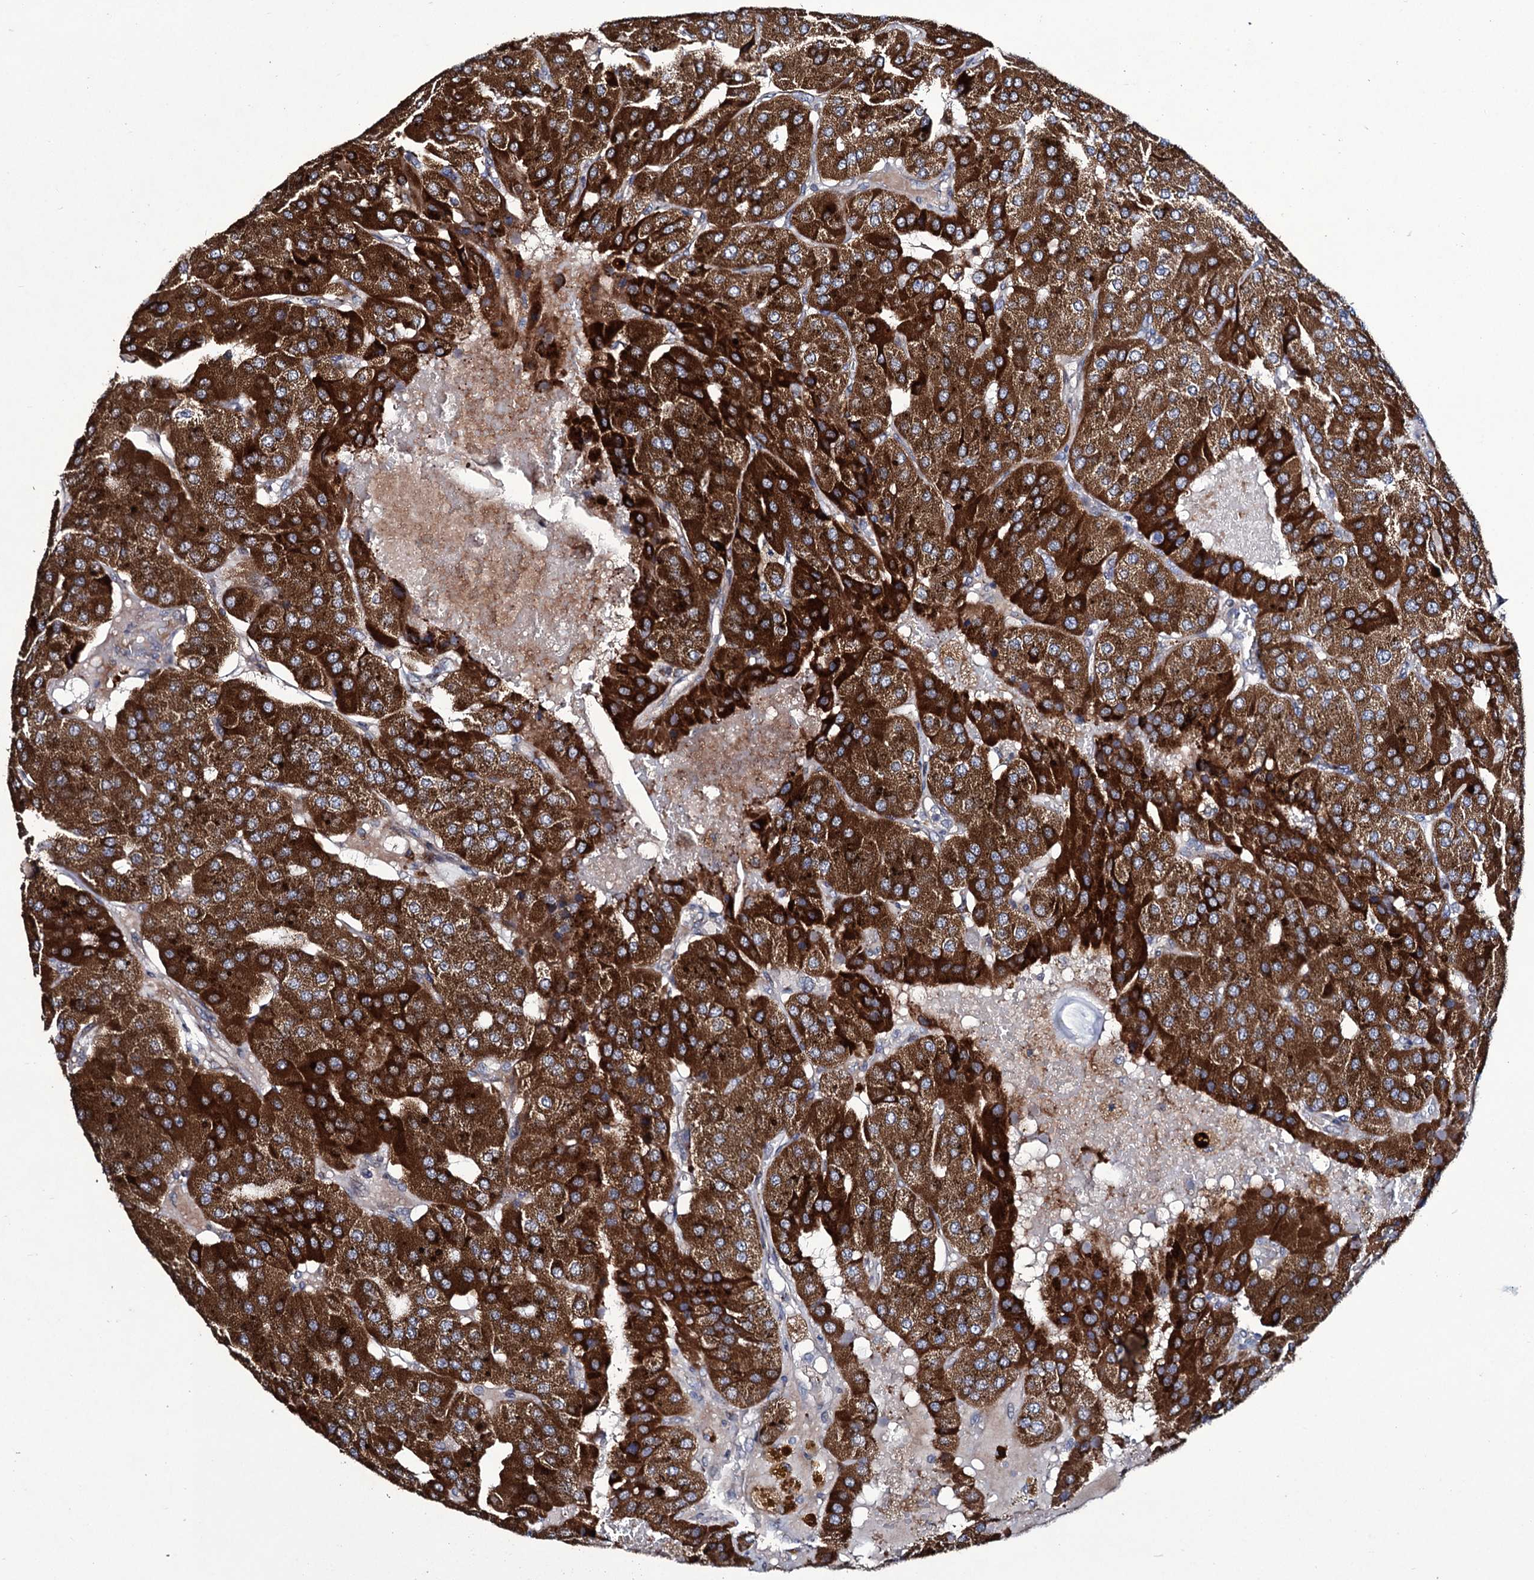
{"staining": {"intensity": "strong", "quantity": ">75%", "location": "cytoplasmic/membranous"}, "tissue": "parathyroid gland", "cell_type": "Glandular cells", "image_type": "normal", "snomed": [{"axis": "morphology", "description": "Normal tissue, NOS"}, {"axis": "morphology", "description": "Adenoma, NOS"}, {"axis": "topography", "description": "Parathyroid gland"}], "caption": "Parathyroid gland stained with immunohistochemistry demonstrates strong cytoplasmic/membranous positivity in approximately >75% of glandular cells.", "gene": "TUBGCP5", "patient": {"sex": "female", "age": 86}}